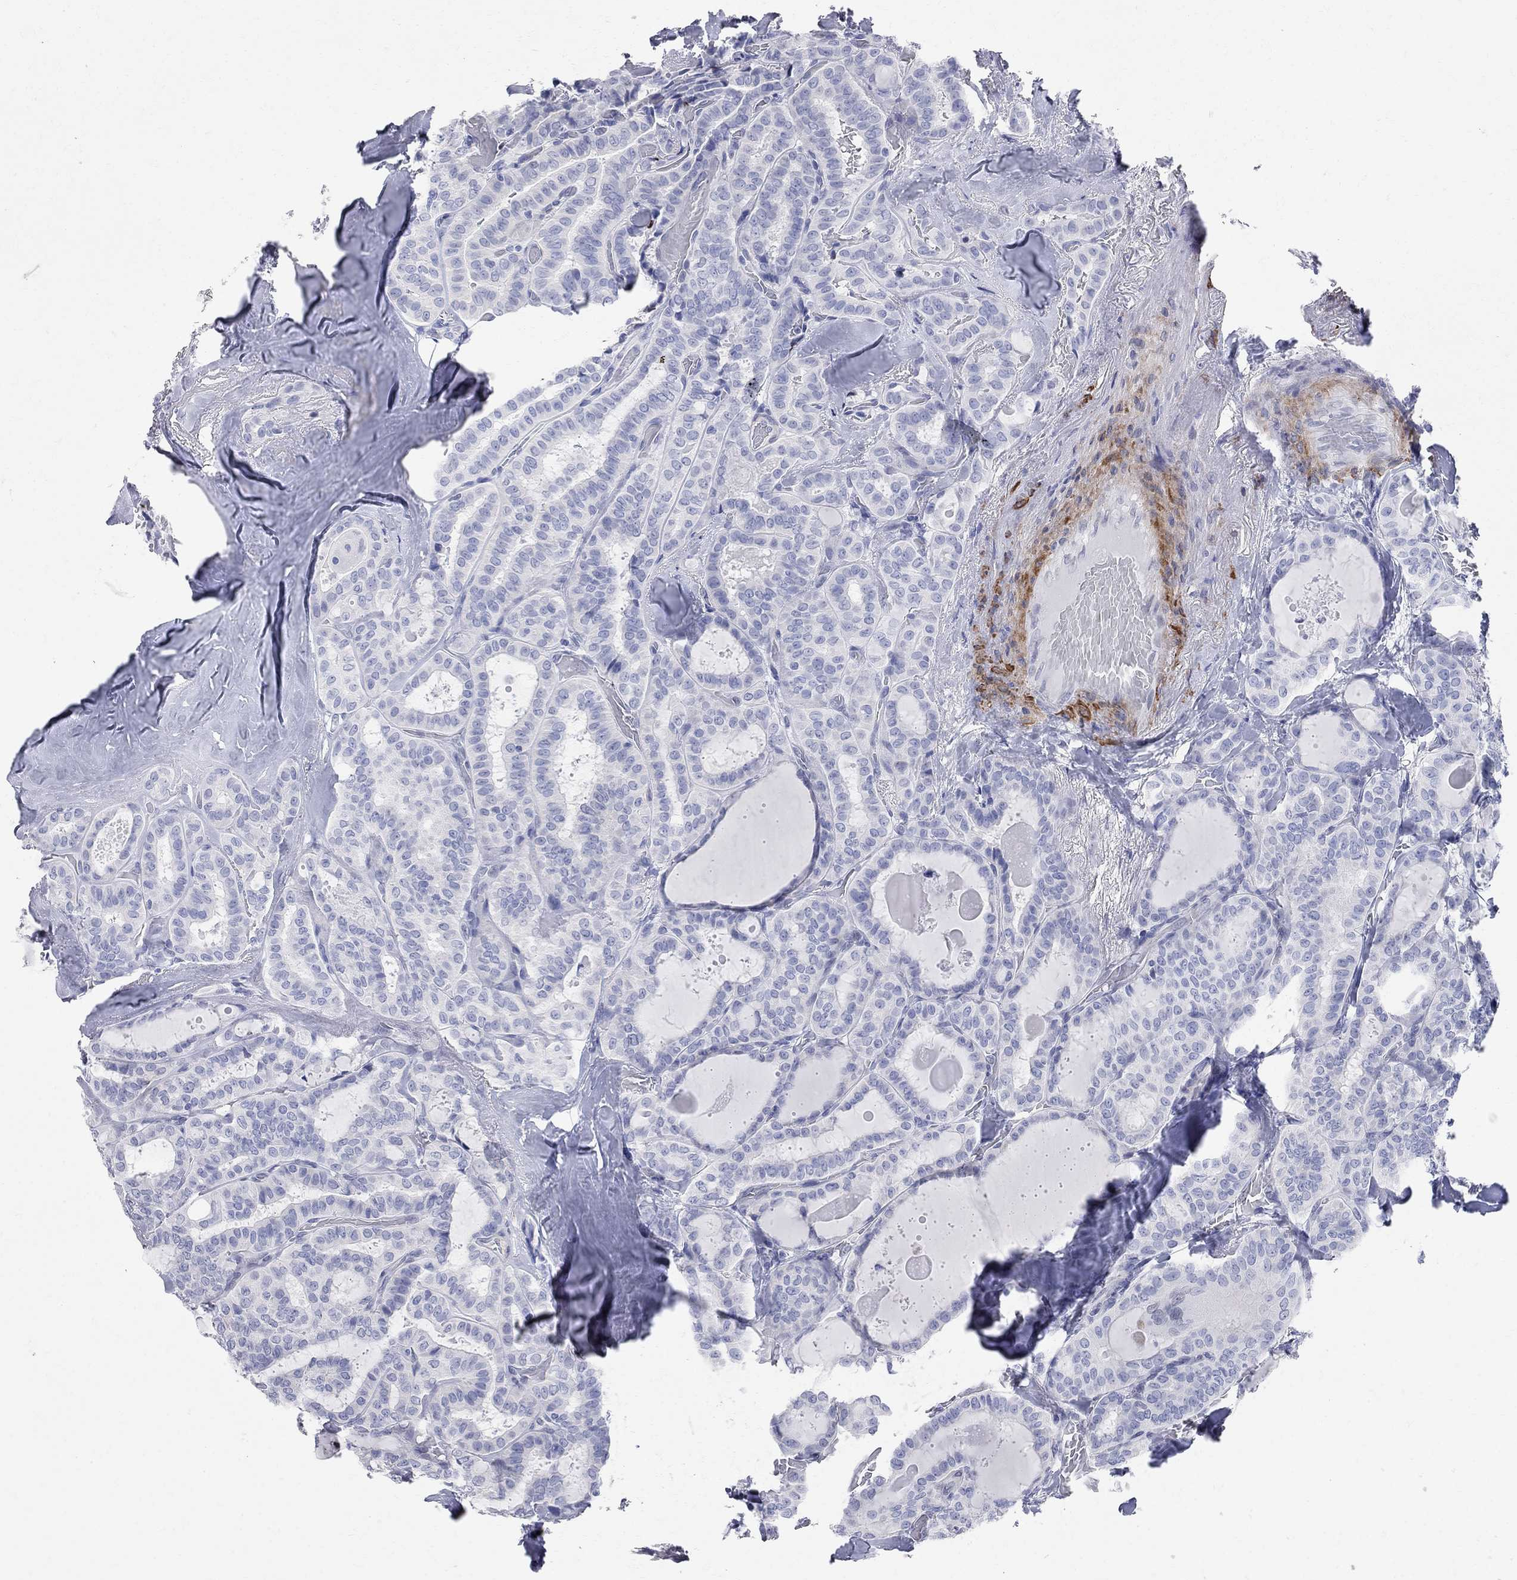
{"staining": {"intensity": "negative", "quantity": "none", "location": "none"}, "tissue": "thyroid cancer", "cell_type": "Tumor cells", "image_type": "cancer", "snomed": [{"axis": "morphology", "description": "Papillary adenocarcinoma, NOS"}, {"axis": "topography", "description": "Thyroid gland"}], "caption": "High power microscopy image of an IHC histopathology image of thyroid cancer, revealing no significant staining in tumor cells.", "gene": "BPIFB1", "patient": {"sex": "female", "age": 39}}